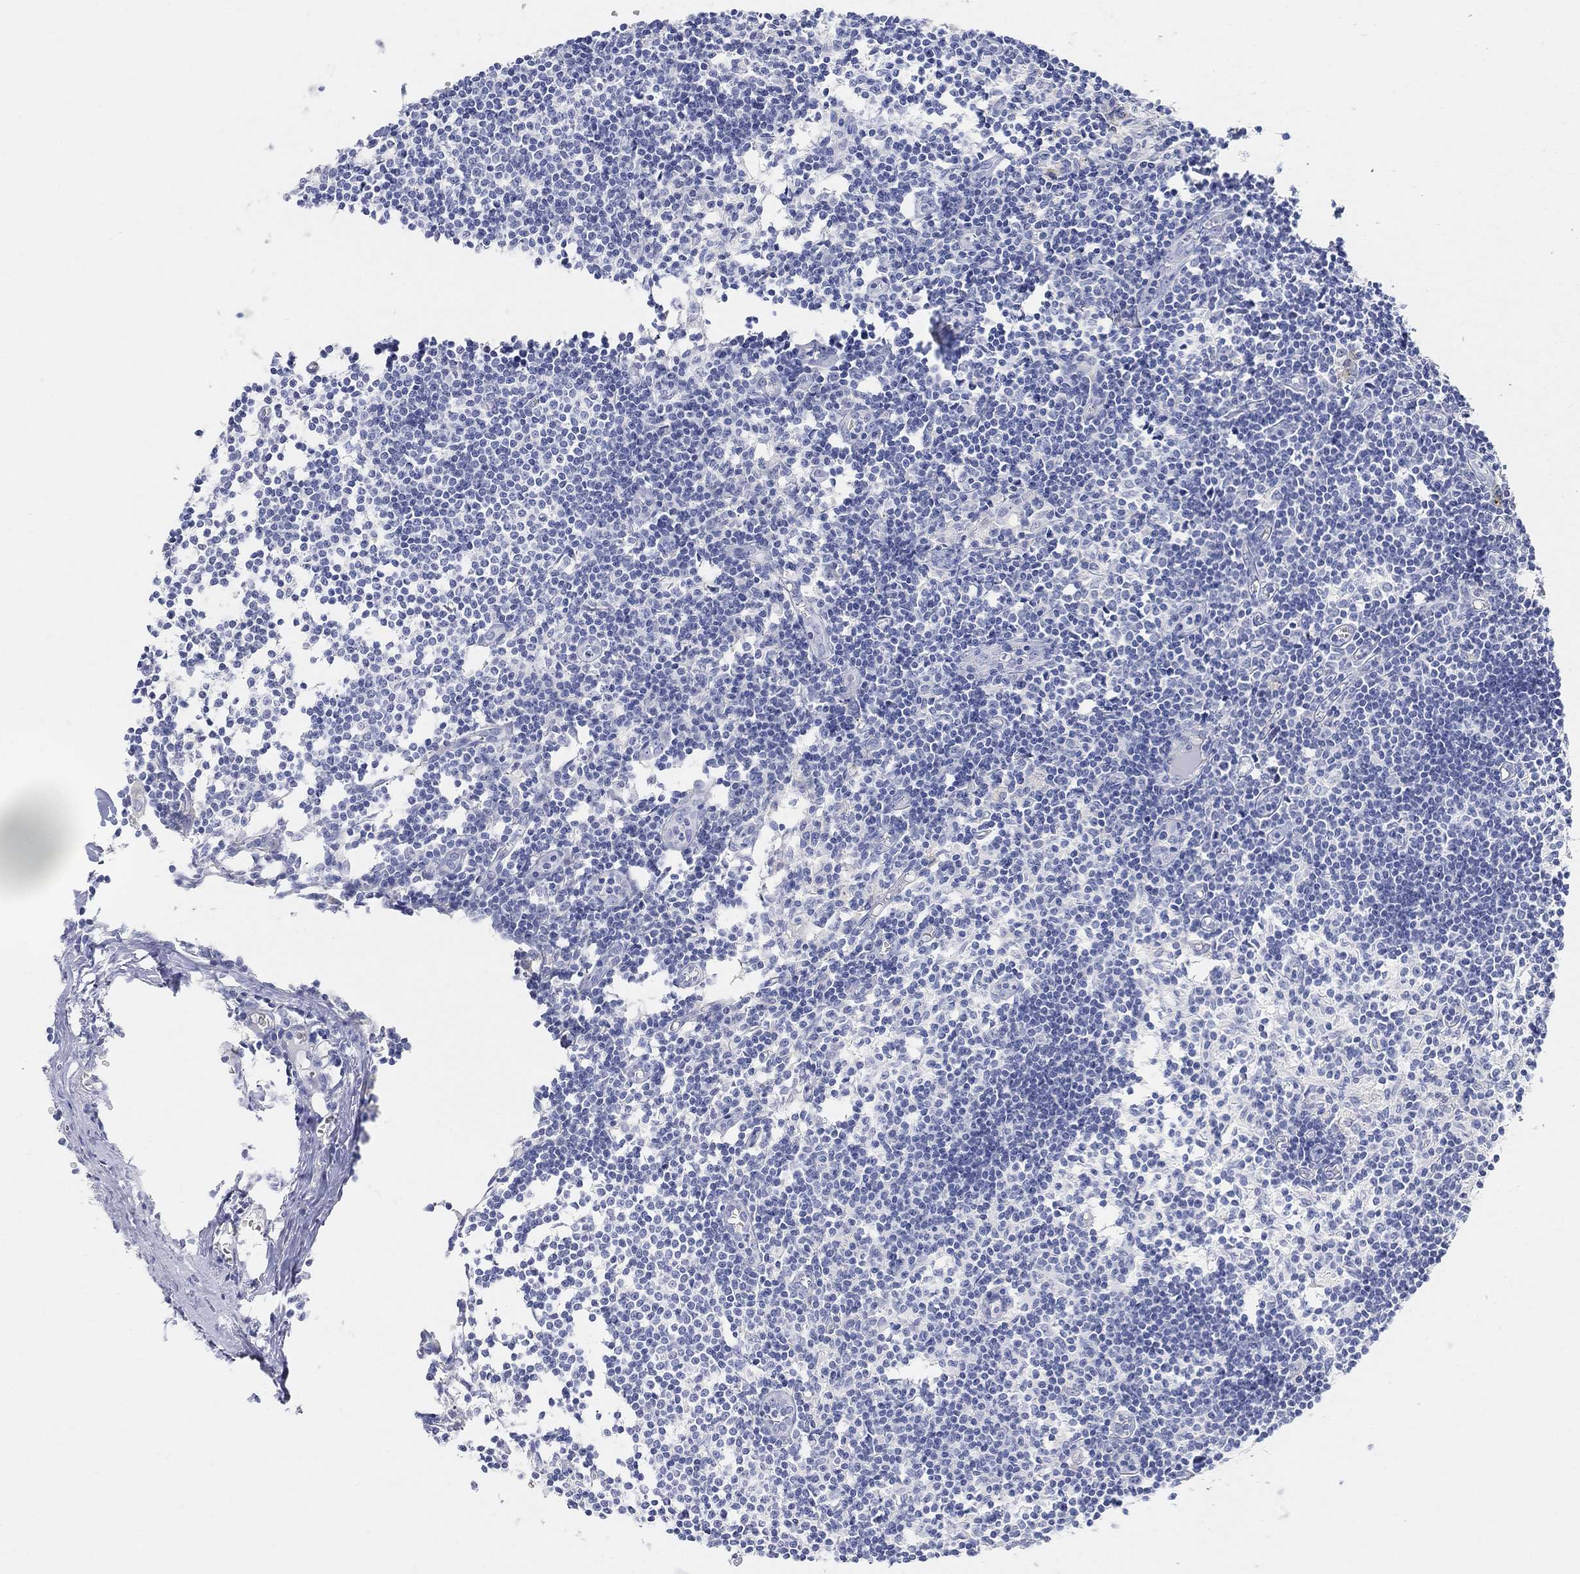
{"staining": {"intensity": "negative", "quantity": "none", "location": "none"}, "tissue": "lymph node", "cell_type": "Germinal center cells", "image_type": "normal", "snomed": [{"axis": "morphology", "description": "Normal tissue, NOS"}, {"axis": "topography", "description": "Lymph node"}], "caption": "Protein analysis of normal lymph node demonstrates no significant positivity in germinal center cells. The staining was performed using DAB to visualize the protein expression in brown, while the nuclei were stained in blue with hematoxylin (Magnification: 20x).", "gene": "RETNLB", "patient": {"sex": "male", "age": 59}}